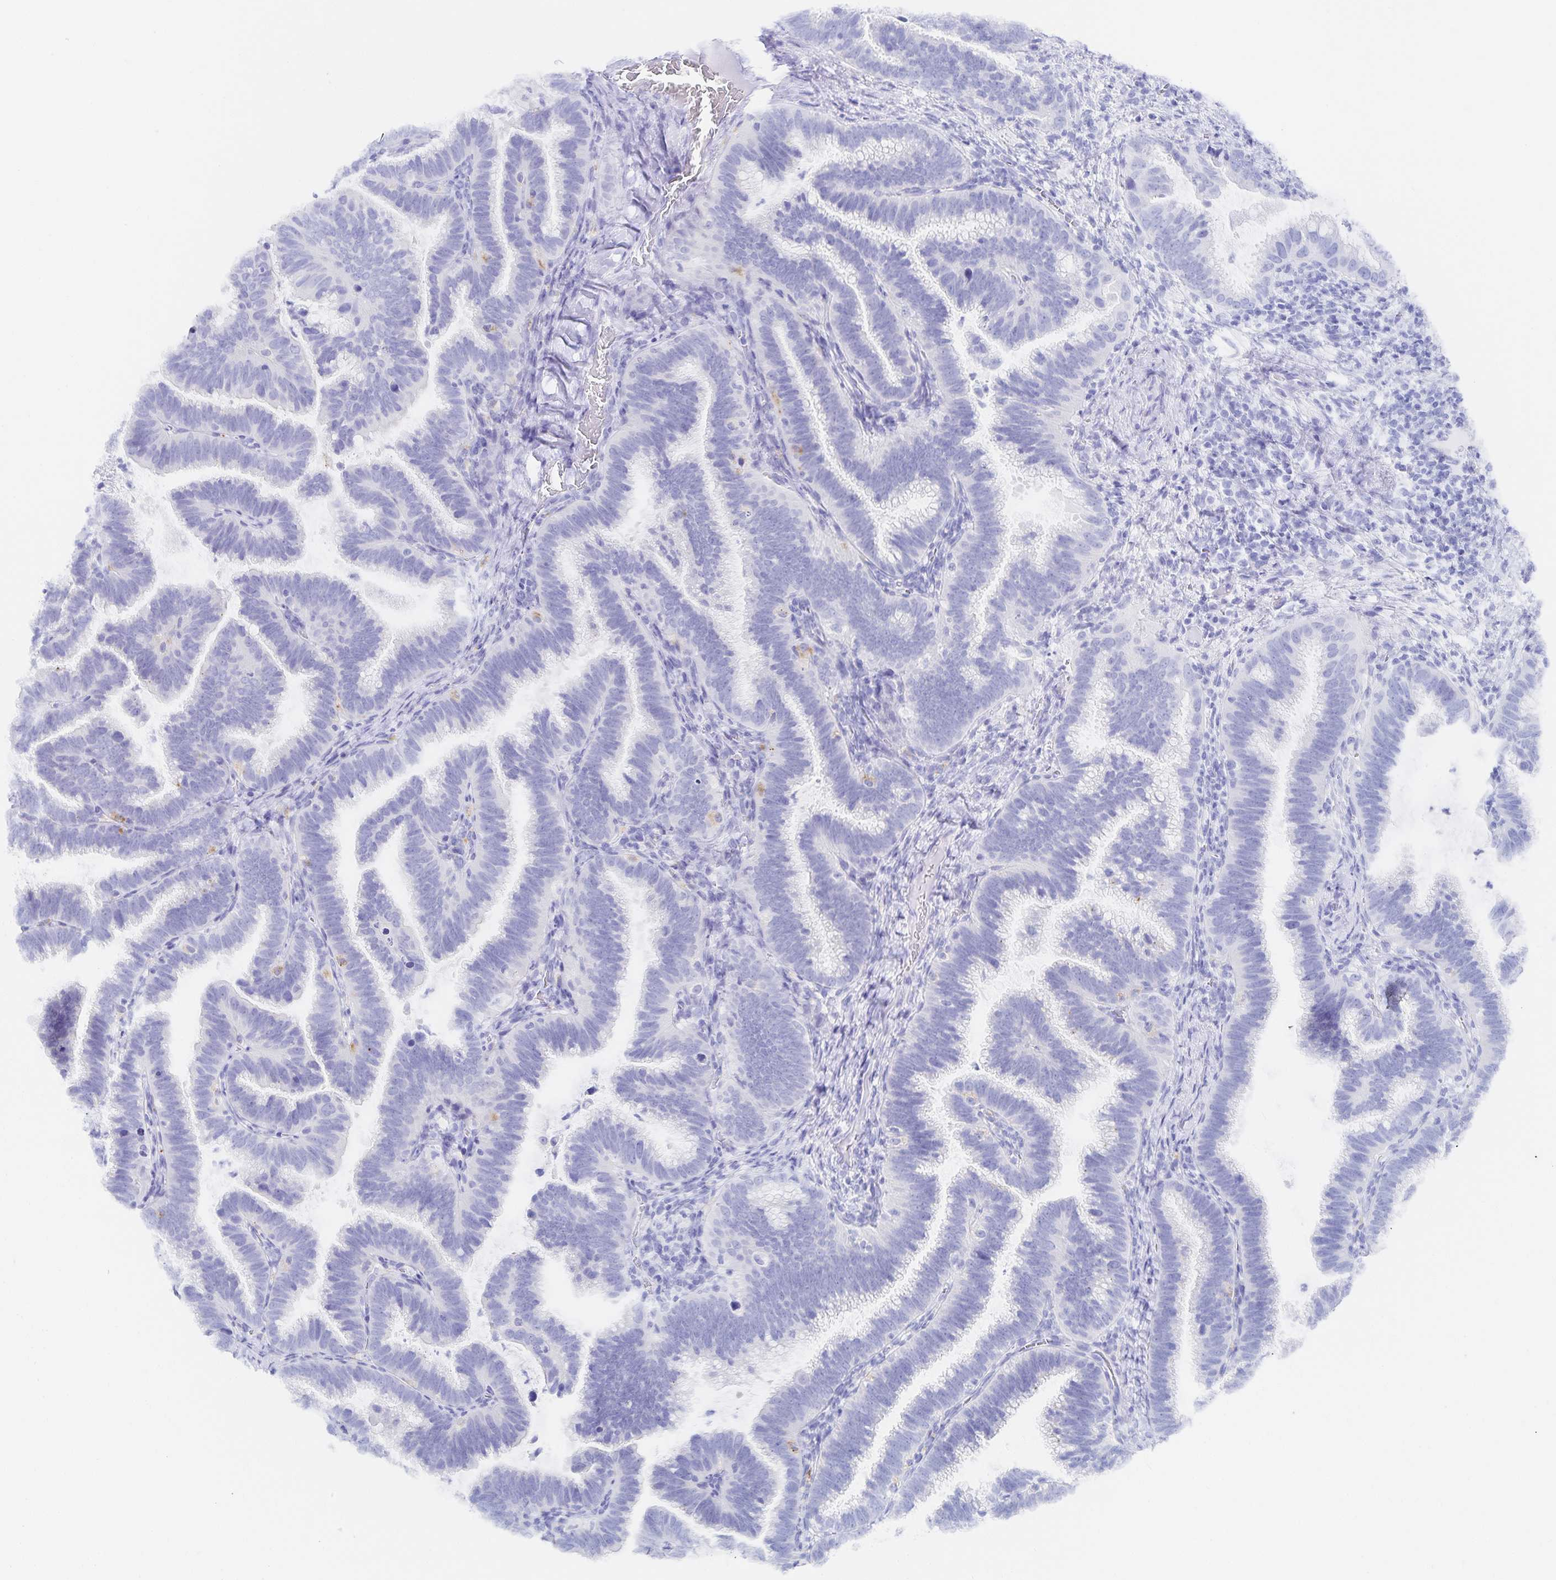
{"staining": {"intensity": "negative", "quantity": "none", "location": "none"}, "tissue": "cervical cancer", "cell_type": "Tumor cells", "image_type": "cancer", "snomed": [{"axis": "morphology", "description": "Adenocarcinoma, NOS"}, {"axis": "topography", "description": "Cervix"}], "caption": "Cervical adenocarcinoma was stained to show a protein in brown. There is no significant positivity in tumor cells.", "gene": "SNTN", "patient": {"sex": "female", "age": 61}}